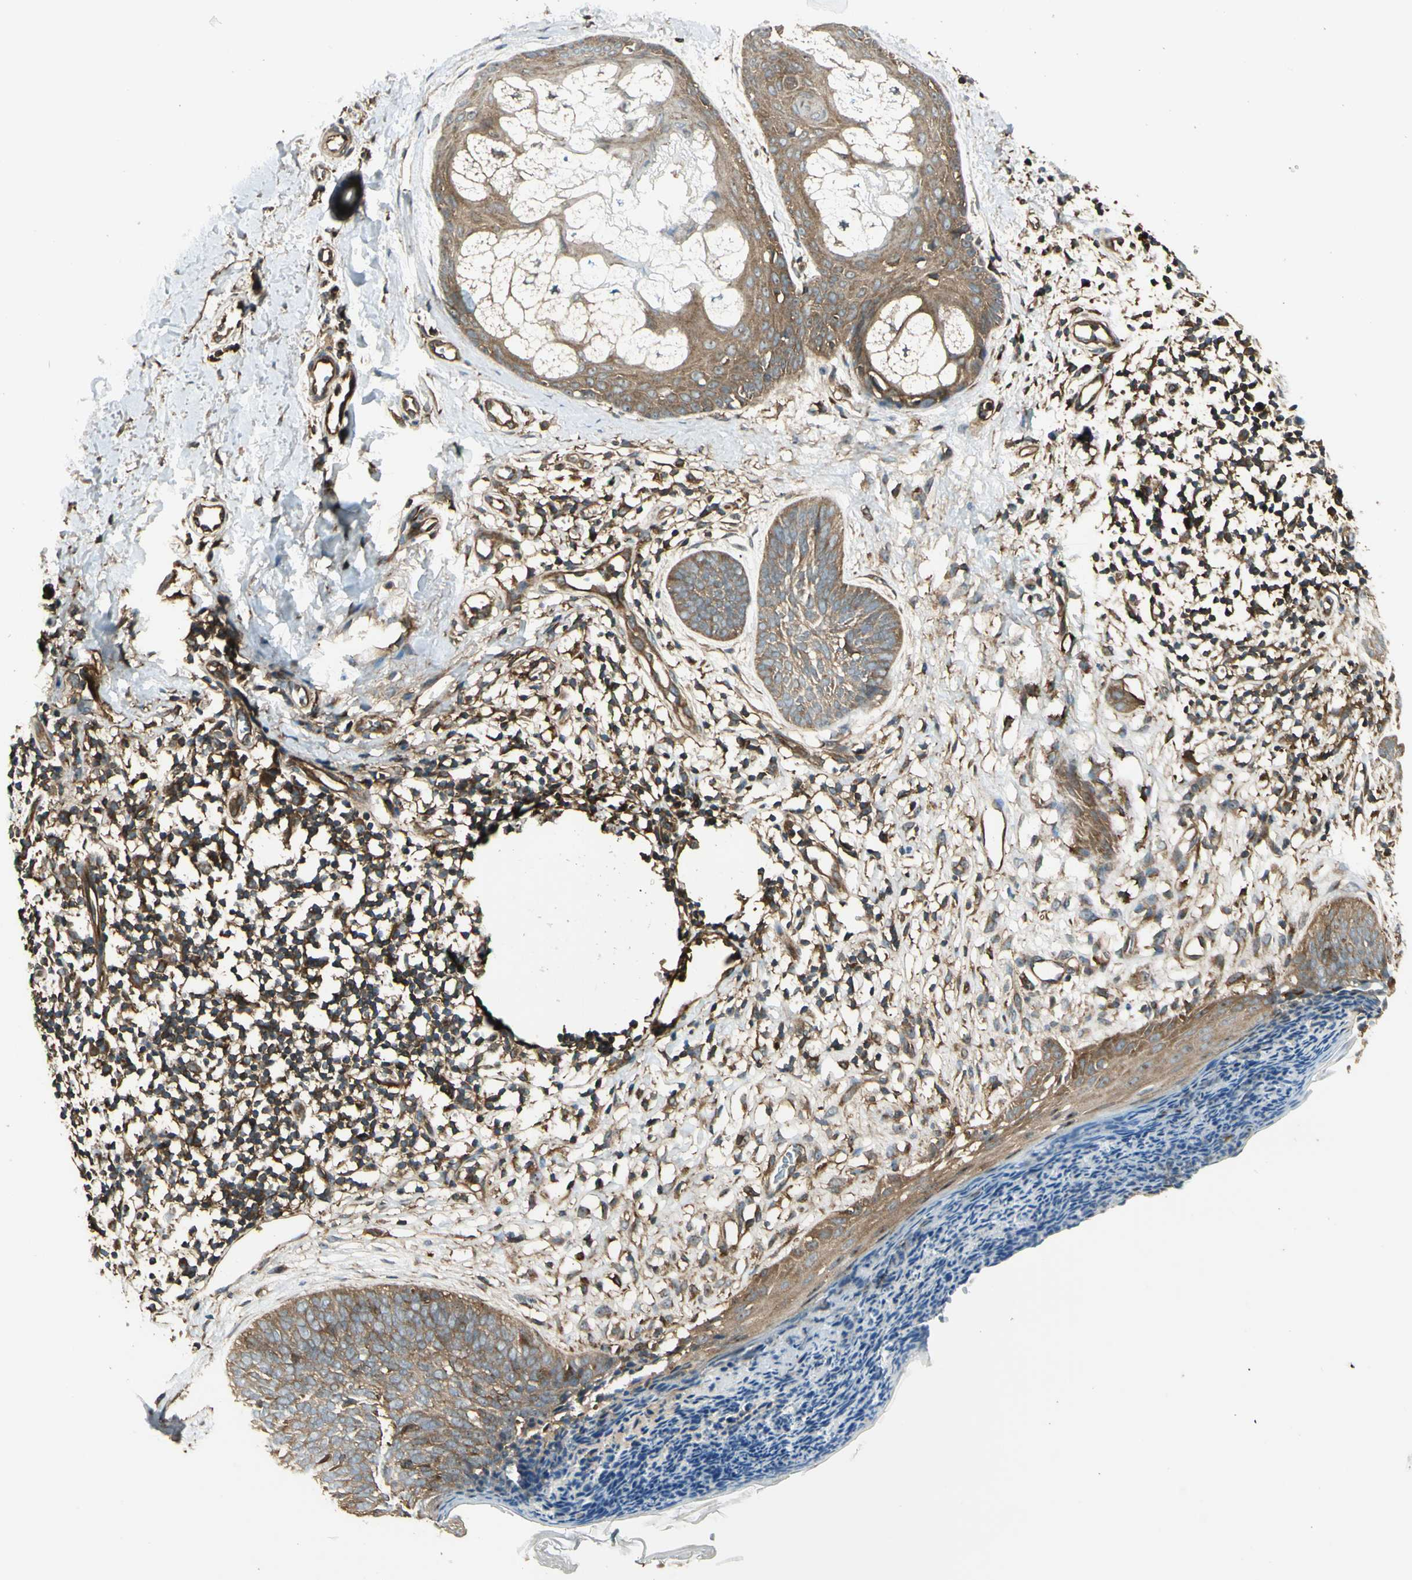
{"staining": {"intensity": "moderate", "quantity": ">75%", "location": "cytoplasmic/membranous"}, "tissue": "skin cancer", "cell_type": "Tumor cells", "image_type": "cancer", "snomed": [{"axis": "morphology", "description": "Normal tissue, NOS"}, {"axis": "morphology", "description": "Basal cell carcinoma"}, {"axis": "topography", "description": "Skin"}], "caption": "Moderate cytoplasmic/membranous protein expression is appreciated in approximately >75% of tumor cells in skin cancer (basal cell carcinoma).", "gene": "FKBP15", "patient": {"sex": "male", "age": 71}}